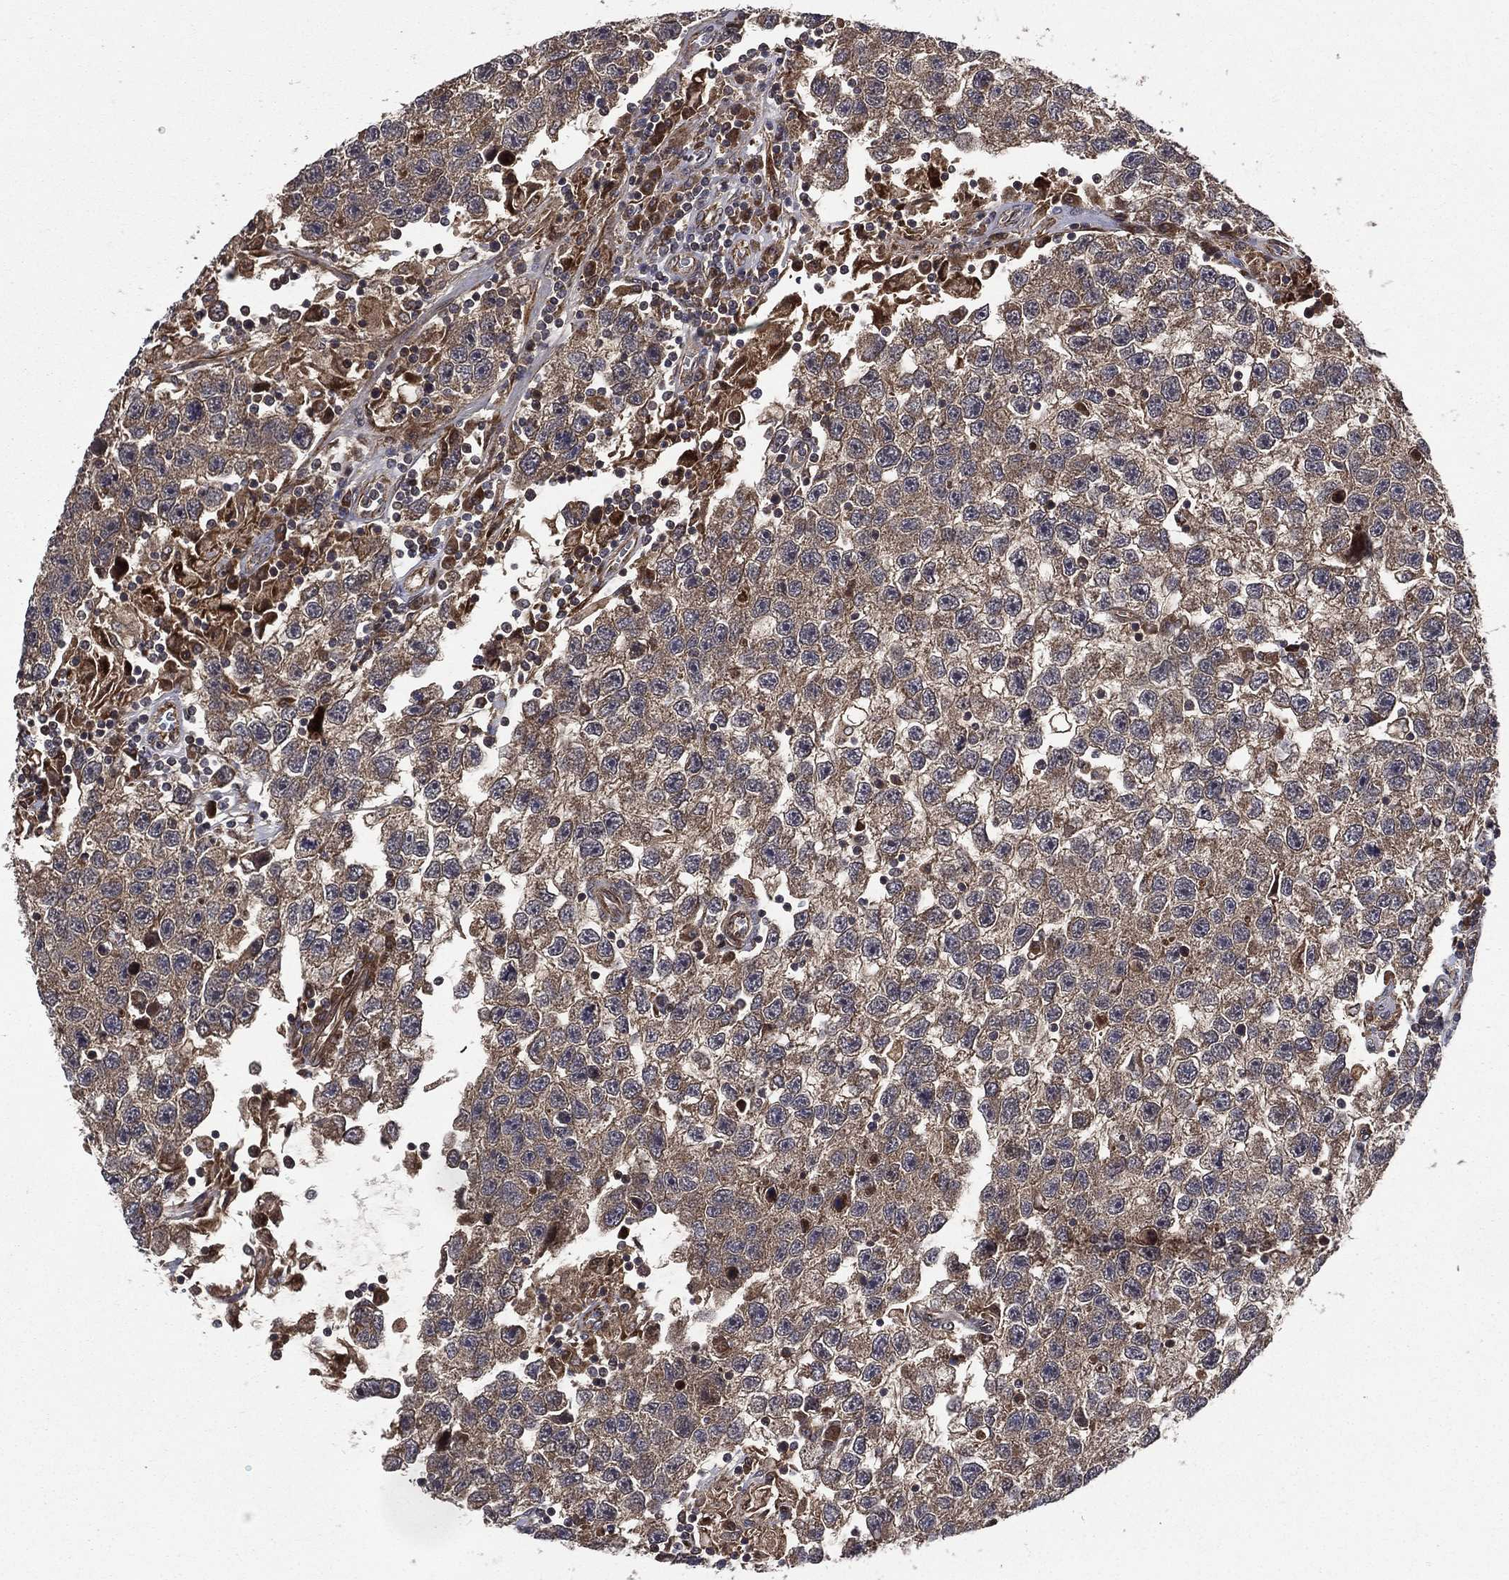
{"staining": {"intensity": "moderate", "quantity": "25%-75%", "location": "cytoplasmic/membranous"}, "tissue": "testis cancer", "cell_type": "Tumor cells", "image_type": "cancer", "snomed": [{"axis": "morphology", "description": "Seminoma, NOS"}, {"axis": "topography", "description": "Testis"}], "caption": "Protein staining of testis cancer tissue exhibits moderate cytoplasmic/membranous staining in about 25%-75% of tumor cells.", "gene": "RAB11FIP4", "patient": {"sex": "male", "age": 26}}